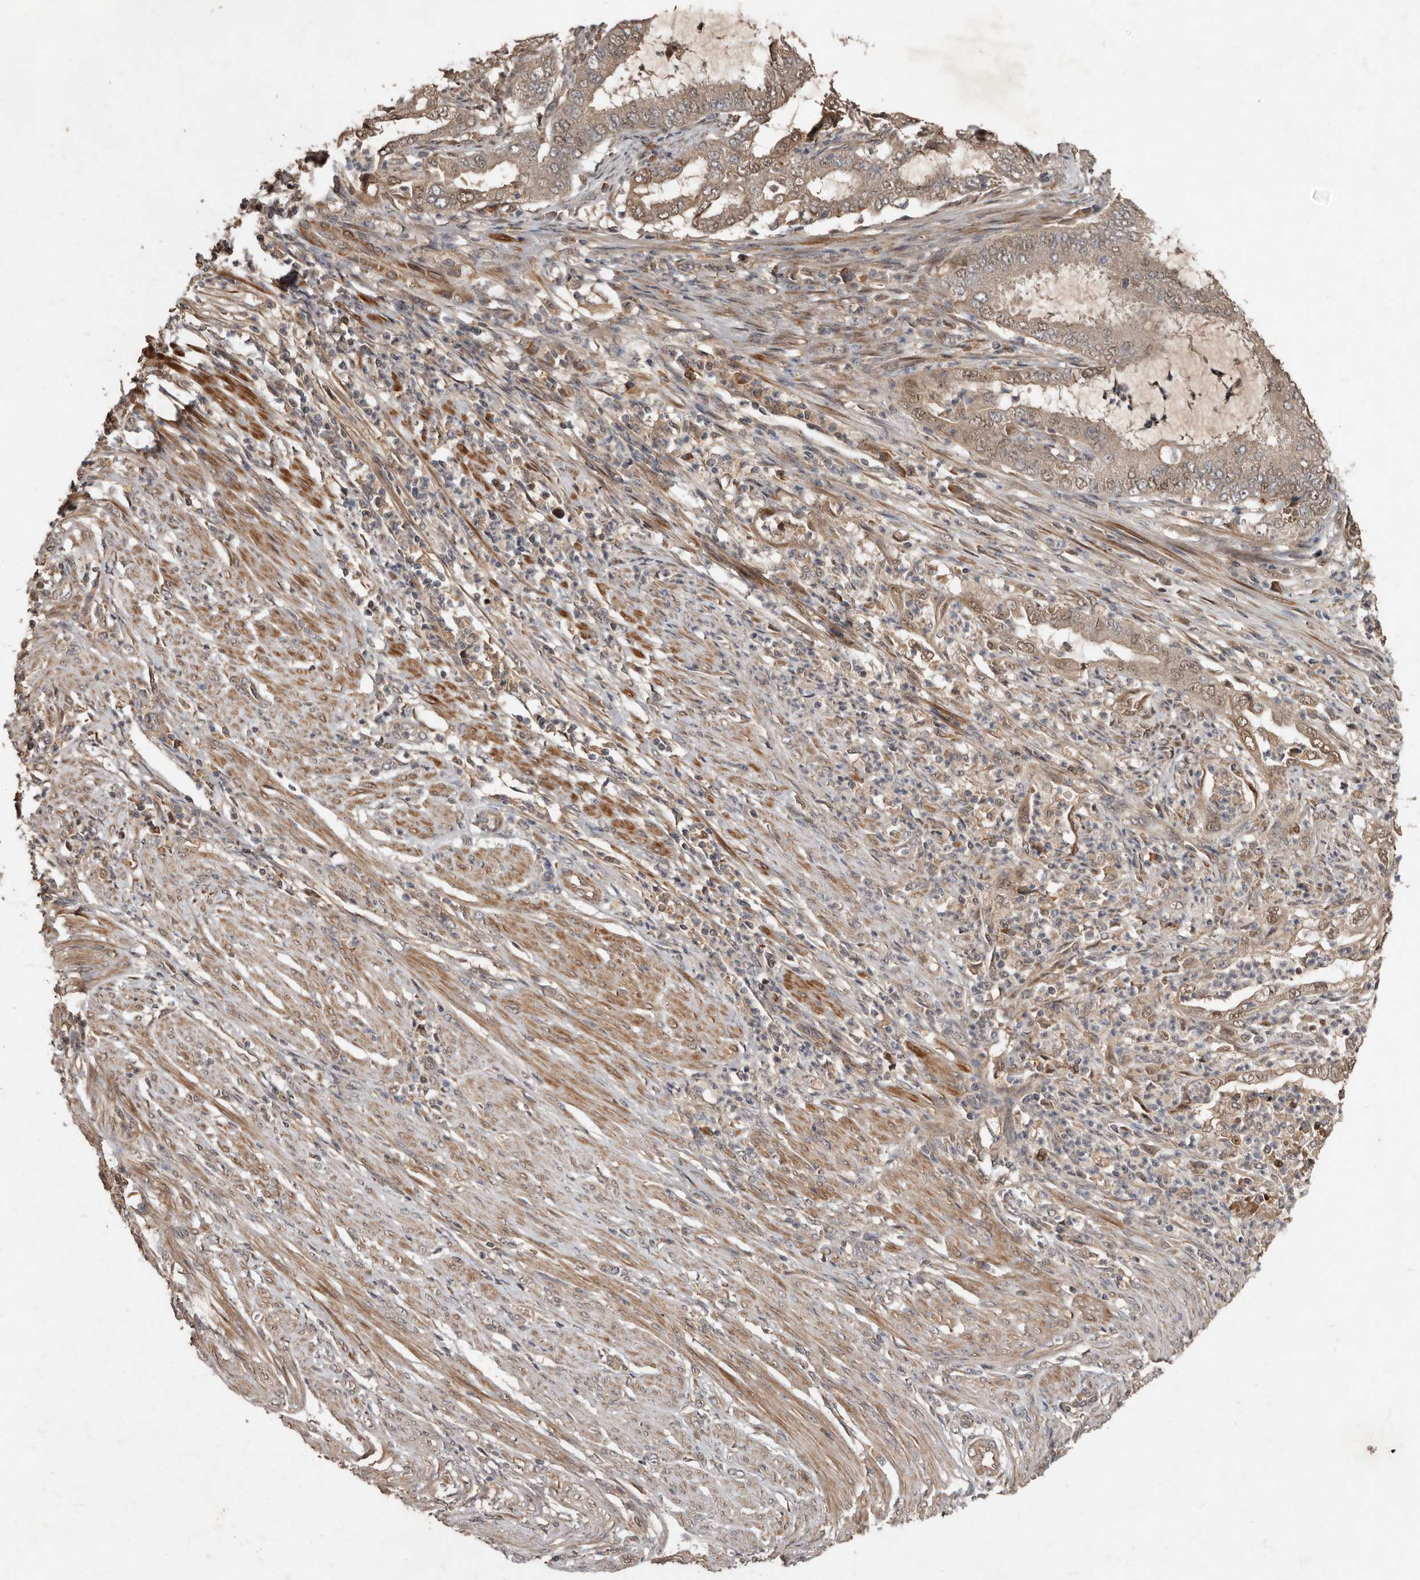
{"staining": {"intensity": "weak", "quantity": ">75%", "location": "cytoplasmic/membranous,nuclear"}, "tissue": "endometrial cancer", "cell_type": "Tumor cells", "image_type": "cancer", "snomed": [{"axis": "morphology", "description": "Adenocarcinoma, NOS"}, {"axis": "topography", "description": "Endometrium"}], "caption": "This is a micrograph of immunohistochemistry staining of endometrial cancer, which shows weak positivity in the cytoplasmic/membranous and nuclear of tumor cells.", "gene": "KIF26B", "patient": {"sex": "female", "age": 51}}